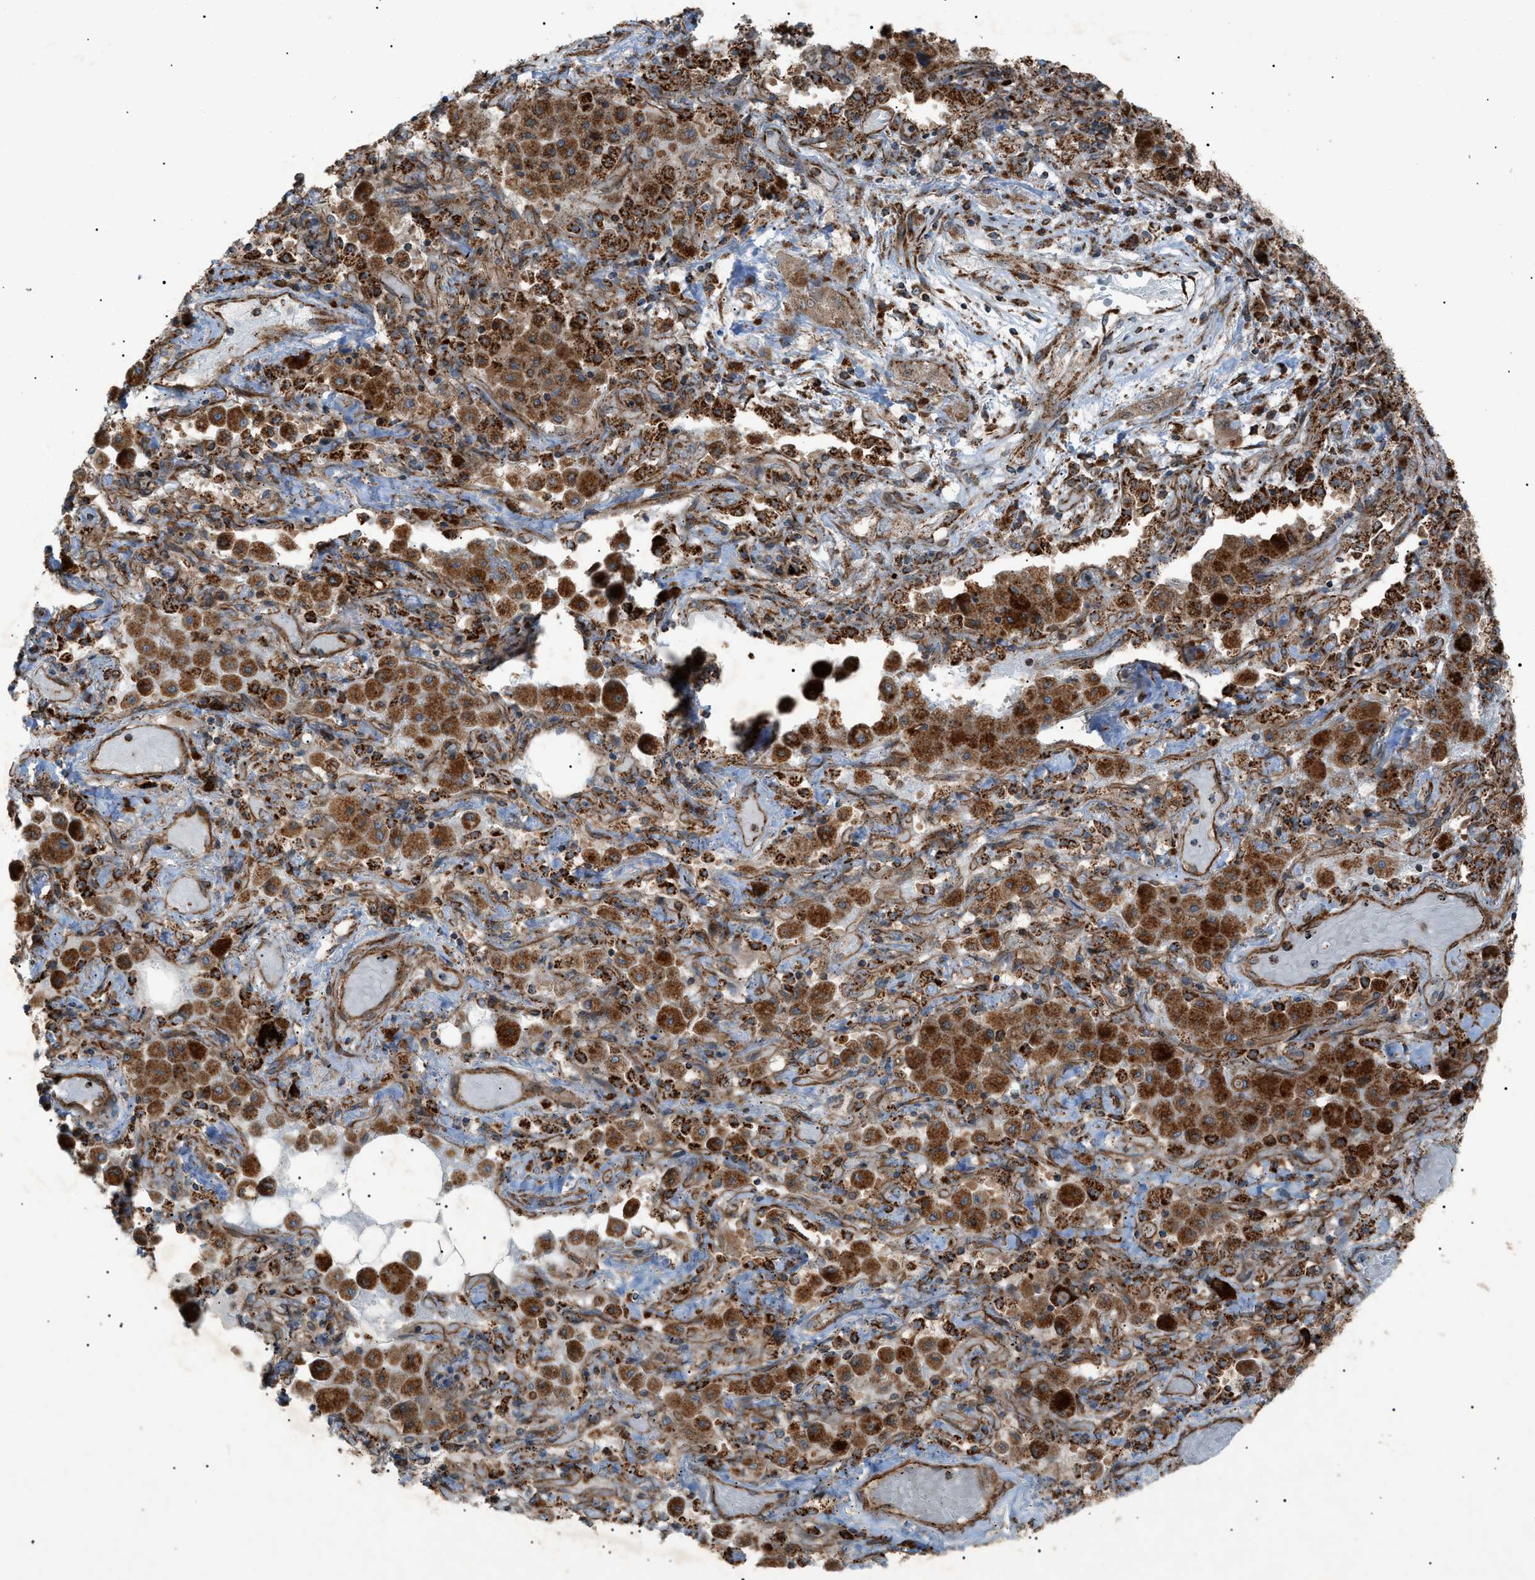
{"staining": {"intensity": "strong", "quantity": ">75%", "location": "cytoplasmic/membranous"}, "tissue": "lung cancer", "cell_type": "Tumor cells", "image_type": "cancer", "snomed": [{"axis": "morphology", "description": "Squamous cell carcinoma, NOS"}, {"axis": "topography", "description": "Lung"}], "caption": "A brown stain labels strong cytoplasmic/membranous positivity of a protein in lung squamous cell carcinoma tumor cells.", "gene": "C1GALT1C1", "patient": {"sex": "female", "age": 47}}